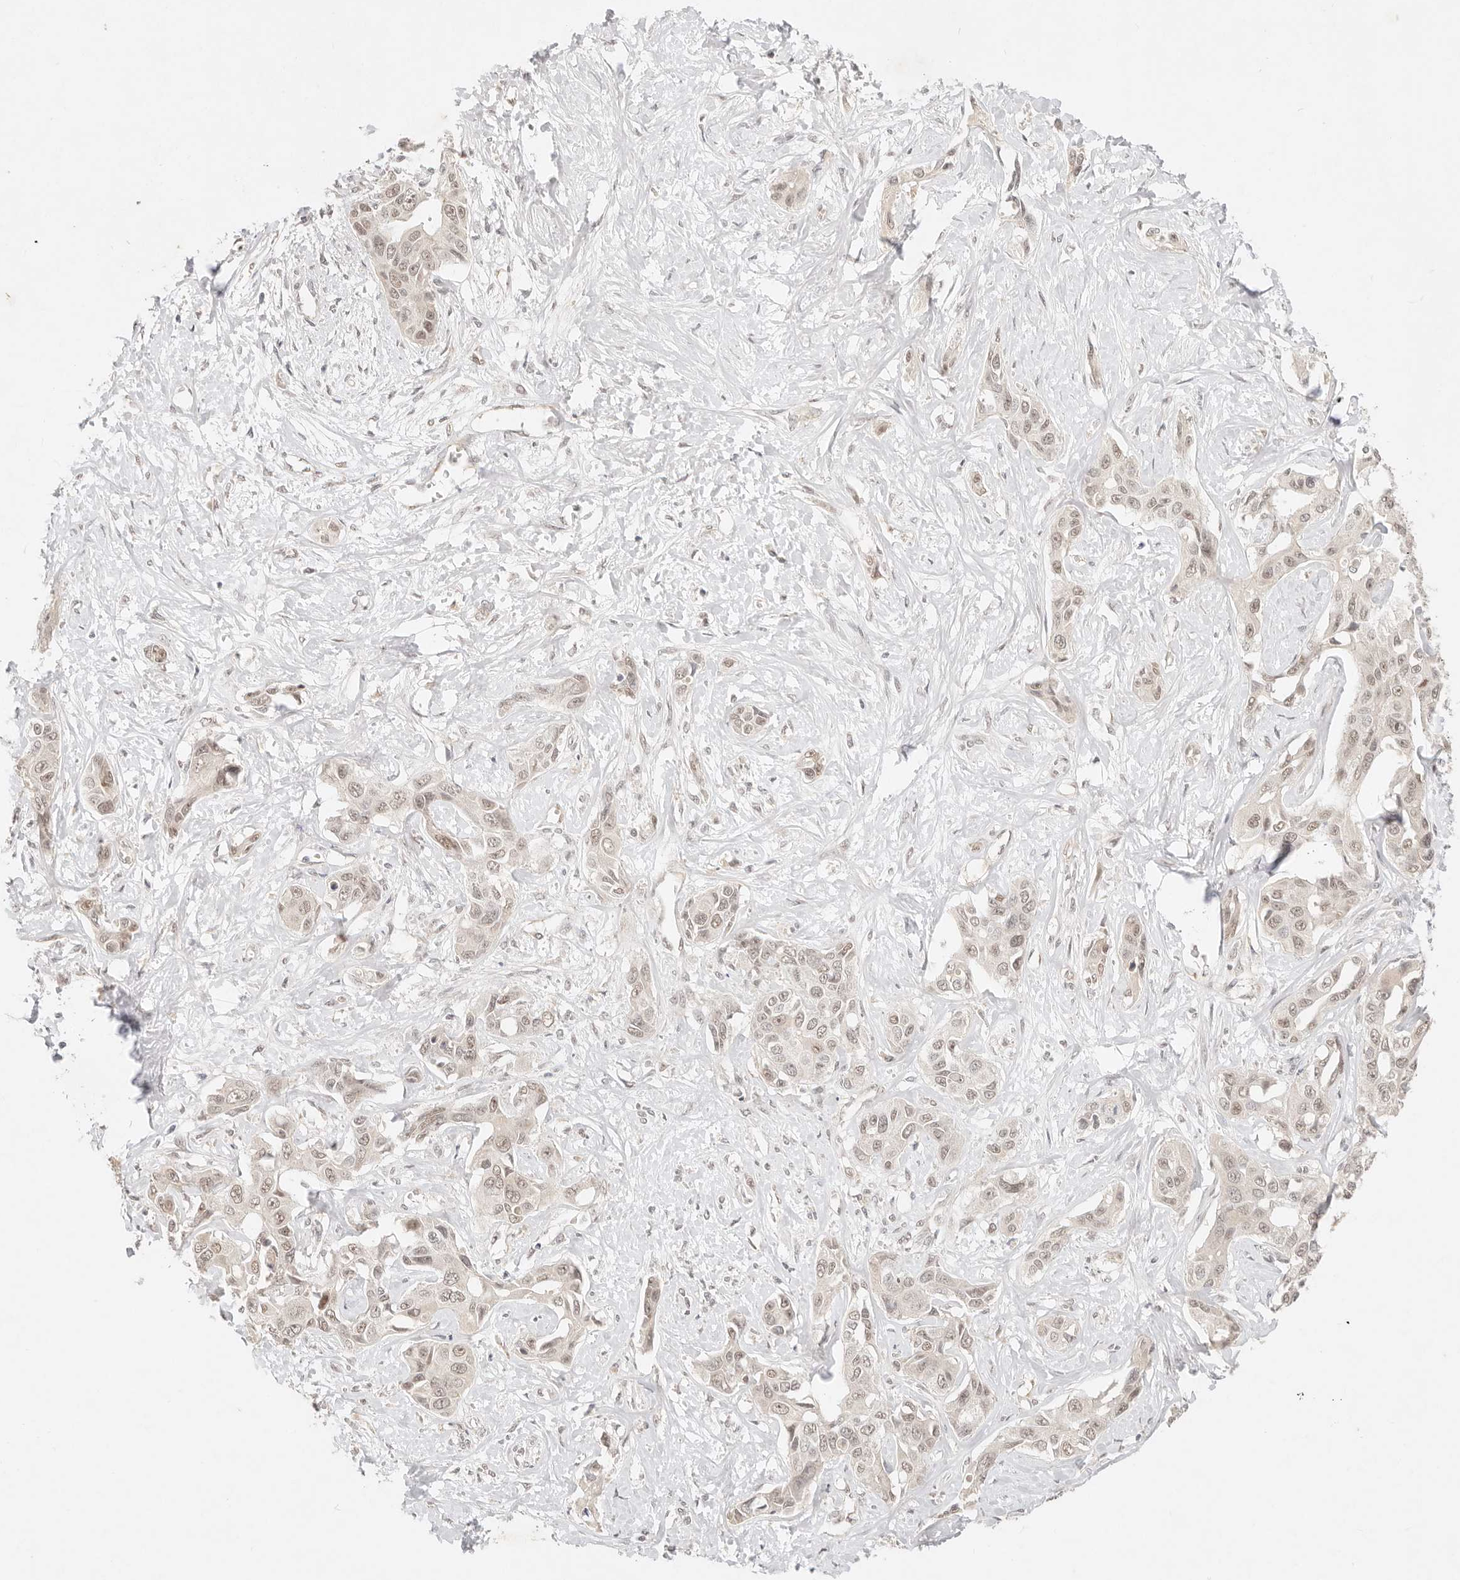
{"staining": {"intensity": "weak", "quantity": "25%-75%", "location": "nuclear"}, "tissue": "liver cancer", "cell_type": "Tumor cells", "image_type": "cancer", "snomed": [{"axis": "morphology", "description": "Cholangiocarcinoma"}, {"axis": "topography", "description": "Liver"}], "caption": "A histopathology image showing weak nuclear expression in approximately 25%-75% of tumor cells in liver cancer, as visualized by brown immunohistochemical staining.", "gene": "GPR156", "patient": {"sex": "male", "age": 59}}